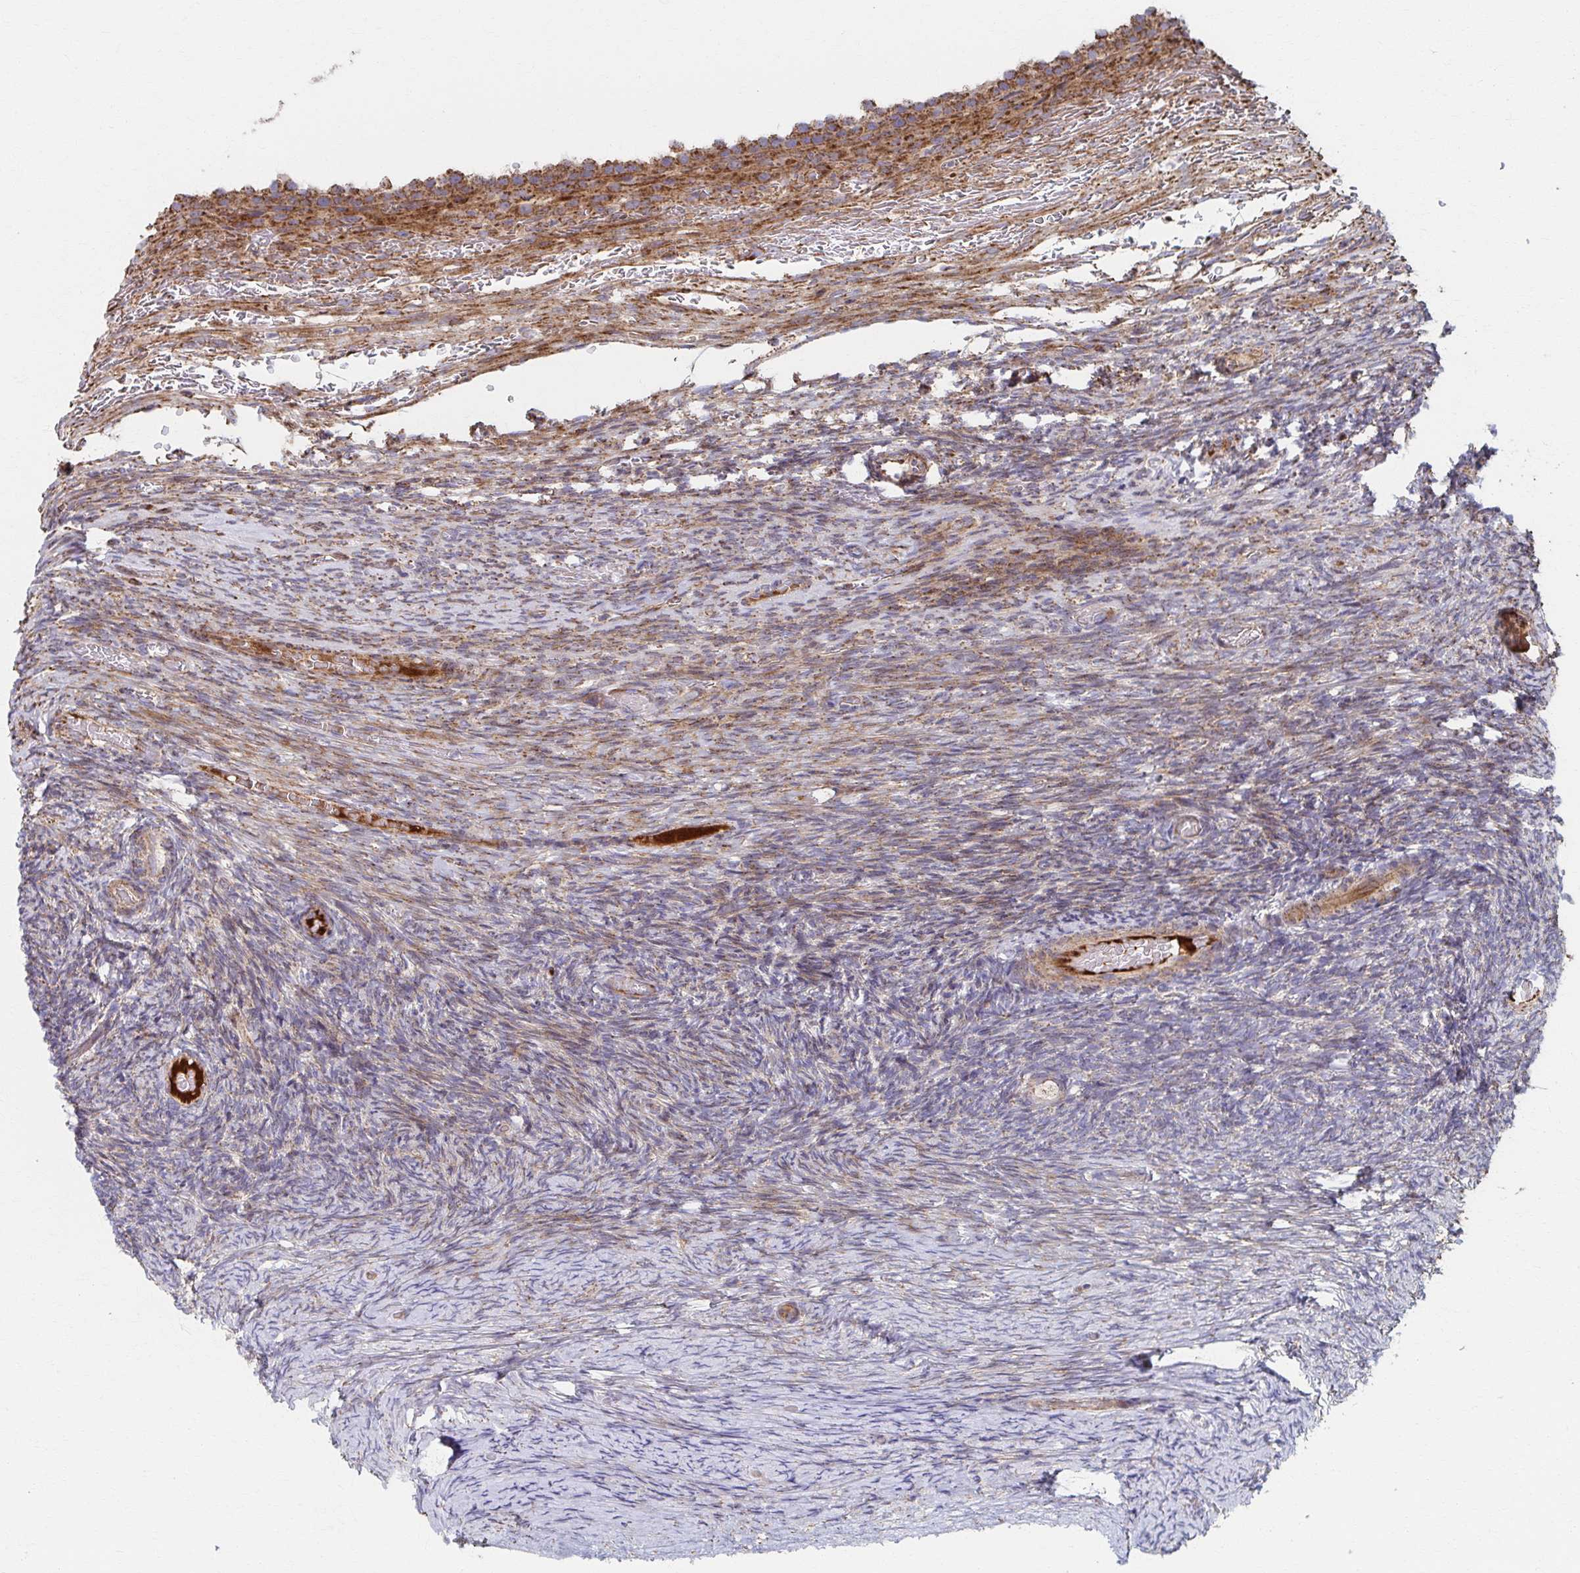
{"staining": {"intensity": "moderate", "quantity": "<25%", "location": "cytoplasmic/membranous"}, "tissue": "ovary", "cell_type": "Ovarian stroma cells", "image_type": "normal", "snomed": [{"axis": "morphology", "description": "Normal tissue, NOS"}, {"axis": "topography", "description": "Ovary"}], "caption": "Immunohistochemical staining of benign human ovary shows moderate cytoplasmic/membranous protein staining in about <25% of ovarian stroma cells. (DAB (3,3'-diaminobenzidine) = brown stain, brightfield microscopy at high magnification).", "gene": "SAT1", "patient": {"sex": "female", "age": 34}}